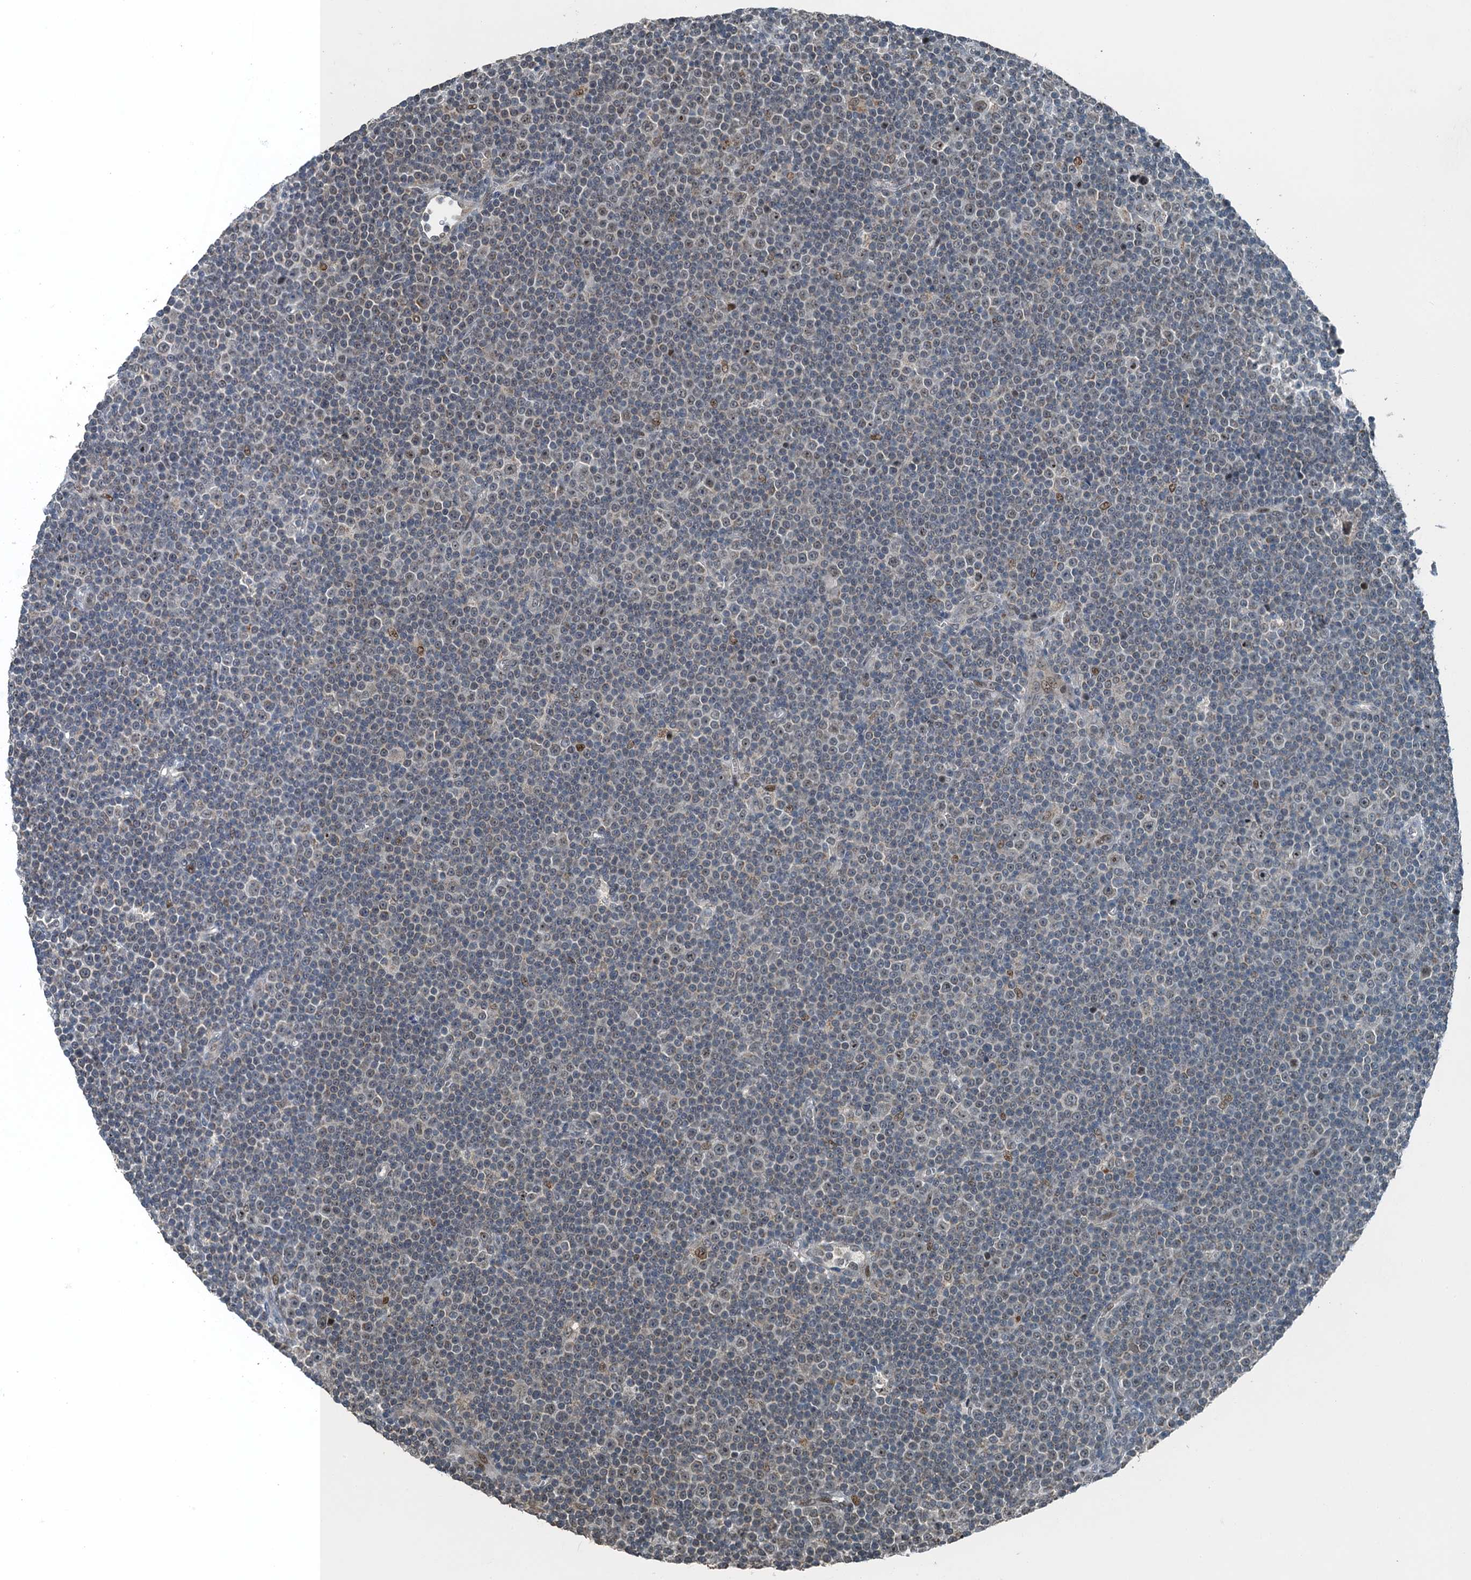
{"staining": {"intensity": "negative", "quantity": "none", "location": "none"}, "tissue": "lymphoma", "cell_type": "Tumor cells", "image_type": "cancer", "snomed": [{"axis": "morphology", "description": "Malignant lymphoma, non-Hodgkin's type, Low grade"}, {"axis": "topography", "description": "Lymph node"}], "caption": "Photomicrograph shows no significant protein expression in tumor cells of lymphoma. Nuclei are stained in blue.", "gene": "BMERB1", "patient": {"sex": "female", "age": 67}}